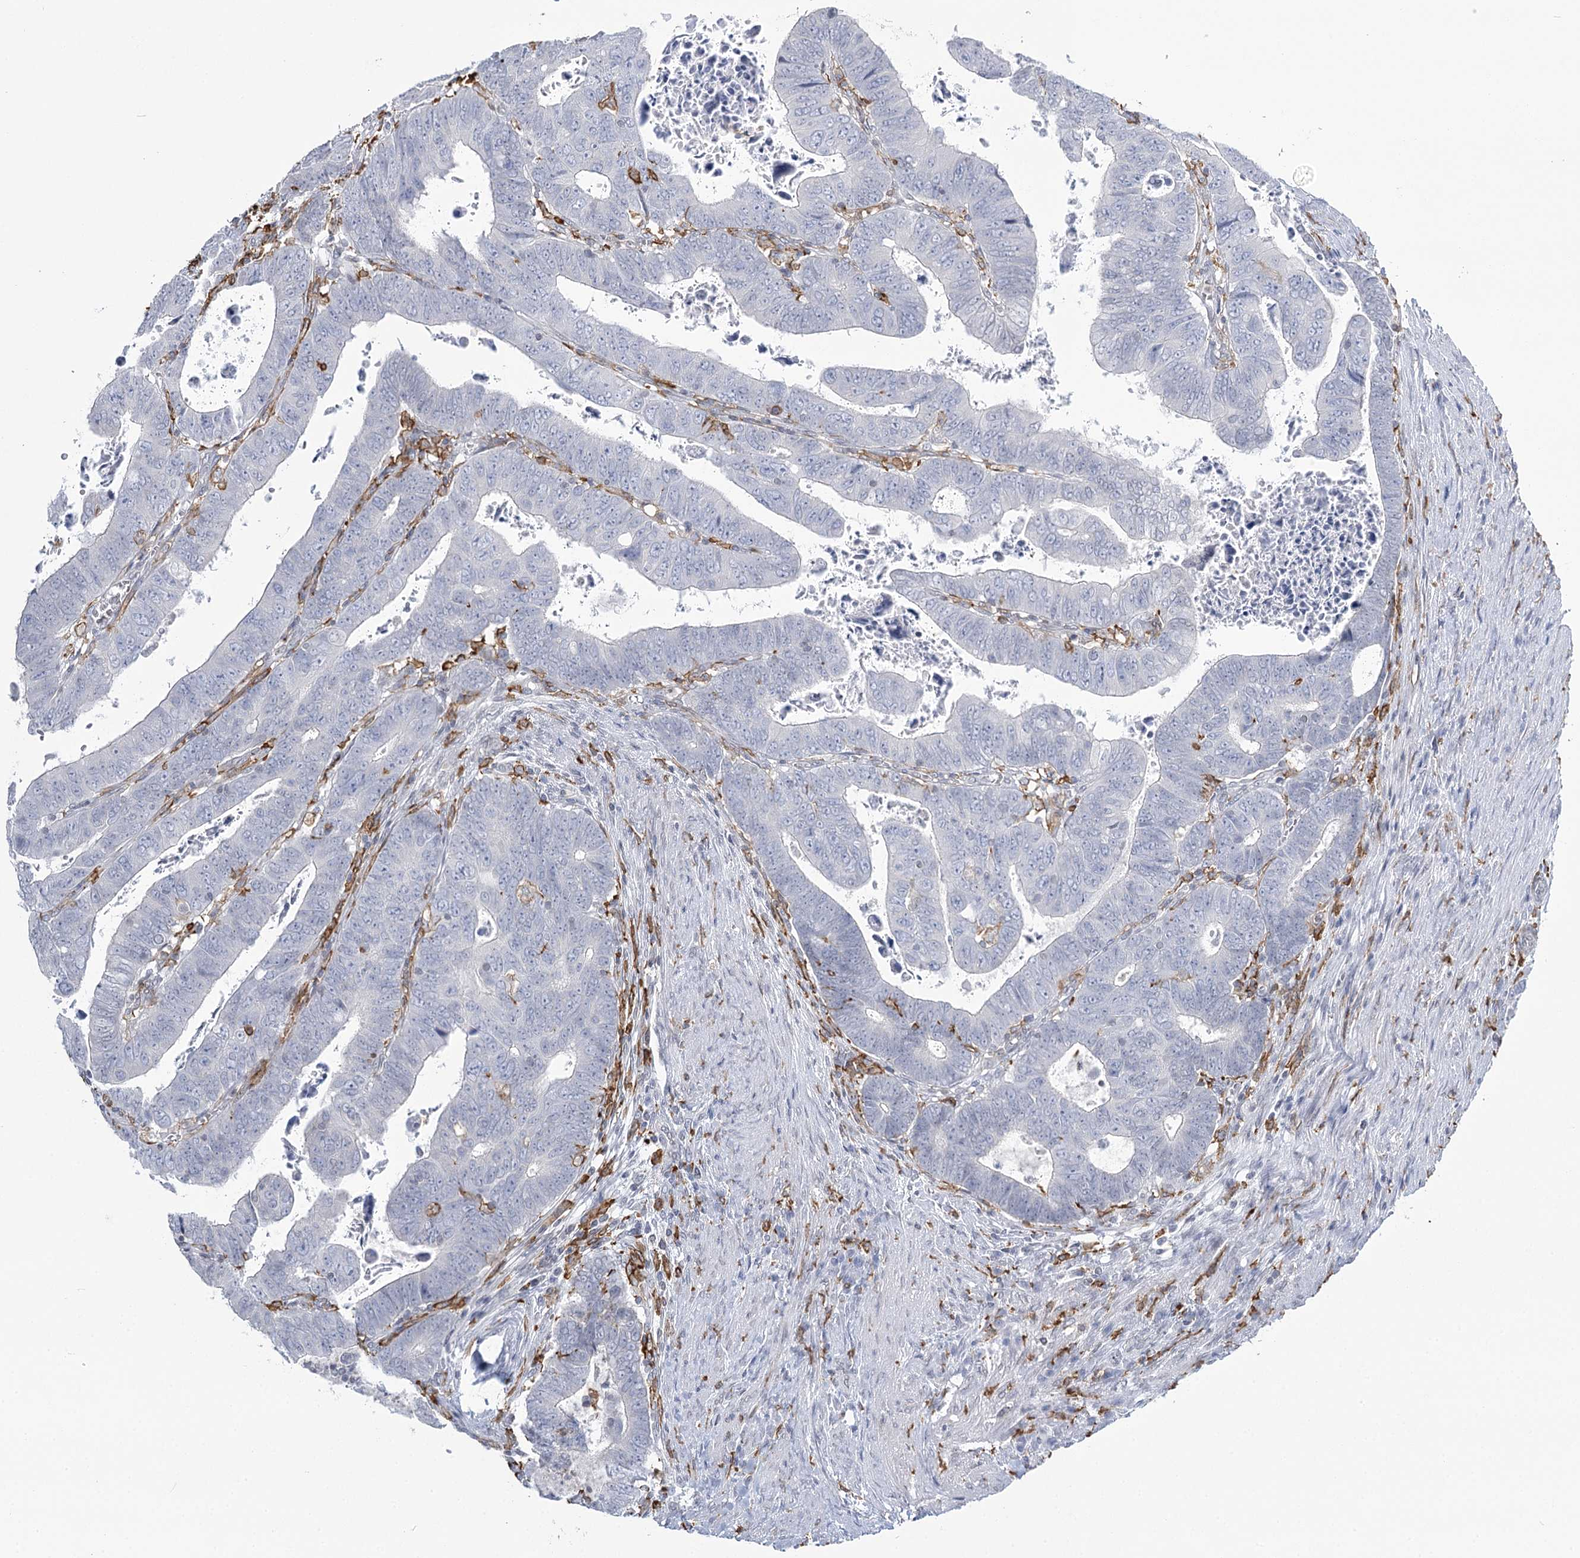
{"staining": {"intensity": "negative", "quantity": "none", "location": "none"}, "tissue": "colorectal cancer", "cell_type": "Tumor cells", "image_type": "cancer", "snomed": [{"axis": "morphology", "description": "Normal tissue, NOS"}, {"axis": "morphology", "description": "Adenocarcinoma, NOS"}, {"axis": "topography", "description": "Rectum"}], "caption": "Human colorectal cancer stained for a protein using immunohistochemistry displays no expression in tumor cells.", "gene": "C11orf1", "patient": {"sex": "female", "age": 65}}